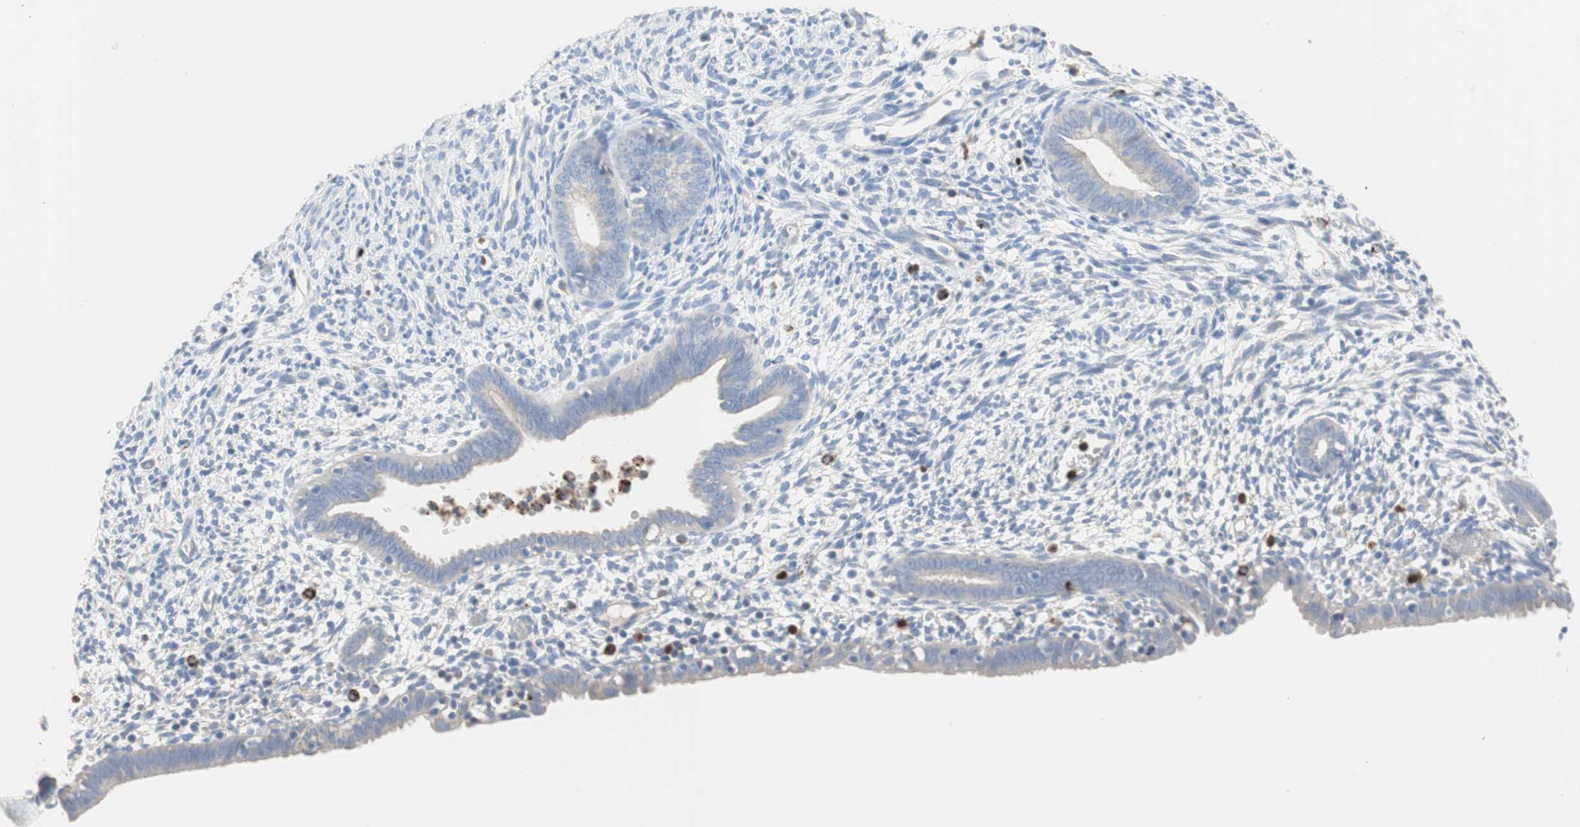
{"staining": {"intensity": "negative", "quantity": "none", "location": "none"}, "tissue": "endometrium", "cell_type": "Cells in endometrial stroma", "image_type": "normal", "snomed": [{"axis": "morphology", "description": "Normal tissue, NOS"}, {"axis": "morphology", "description": "Atrophy, NOS"}, {"axis": "topography", "description": "Uterus"}, {"axis": "topography", "description": "Endometrium"}], "caption": "A high-resolution micrograph shows immunohistochemistry (IHC) staining of normal endometrium, which shows no significant staining in cells in endometrial stroma.", "gene": "CLEC4D", "patient": {"sex": "female", "age": 68}}